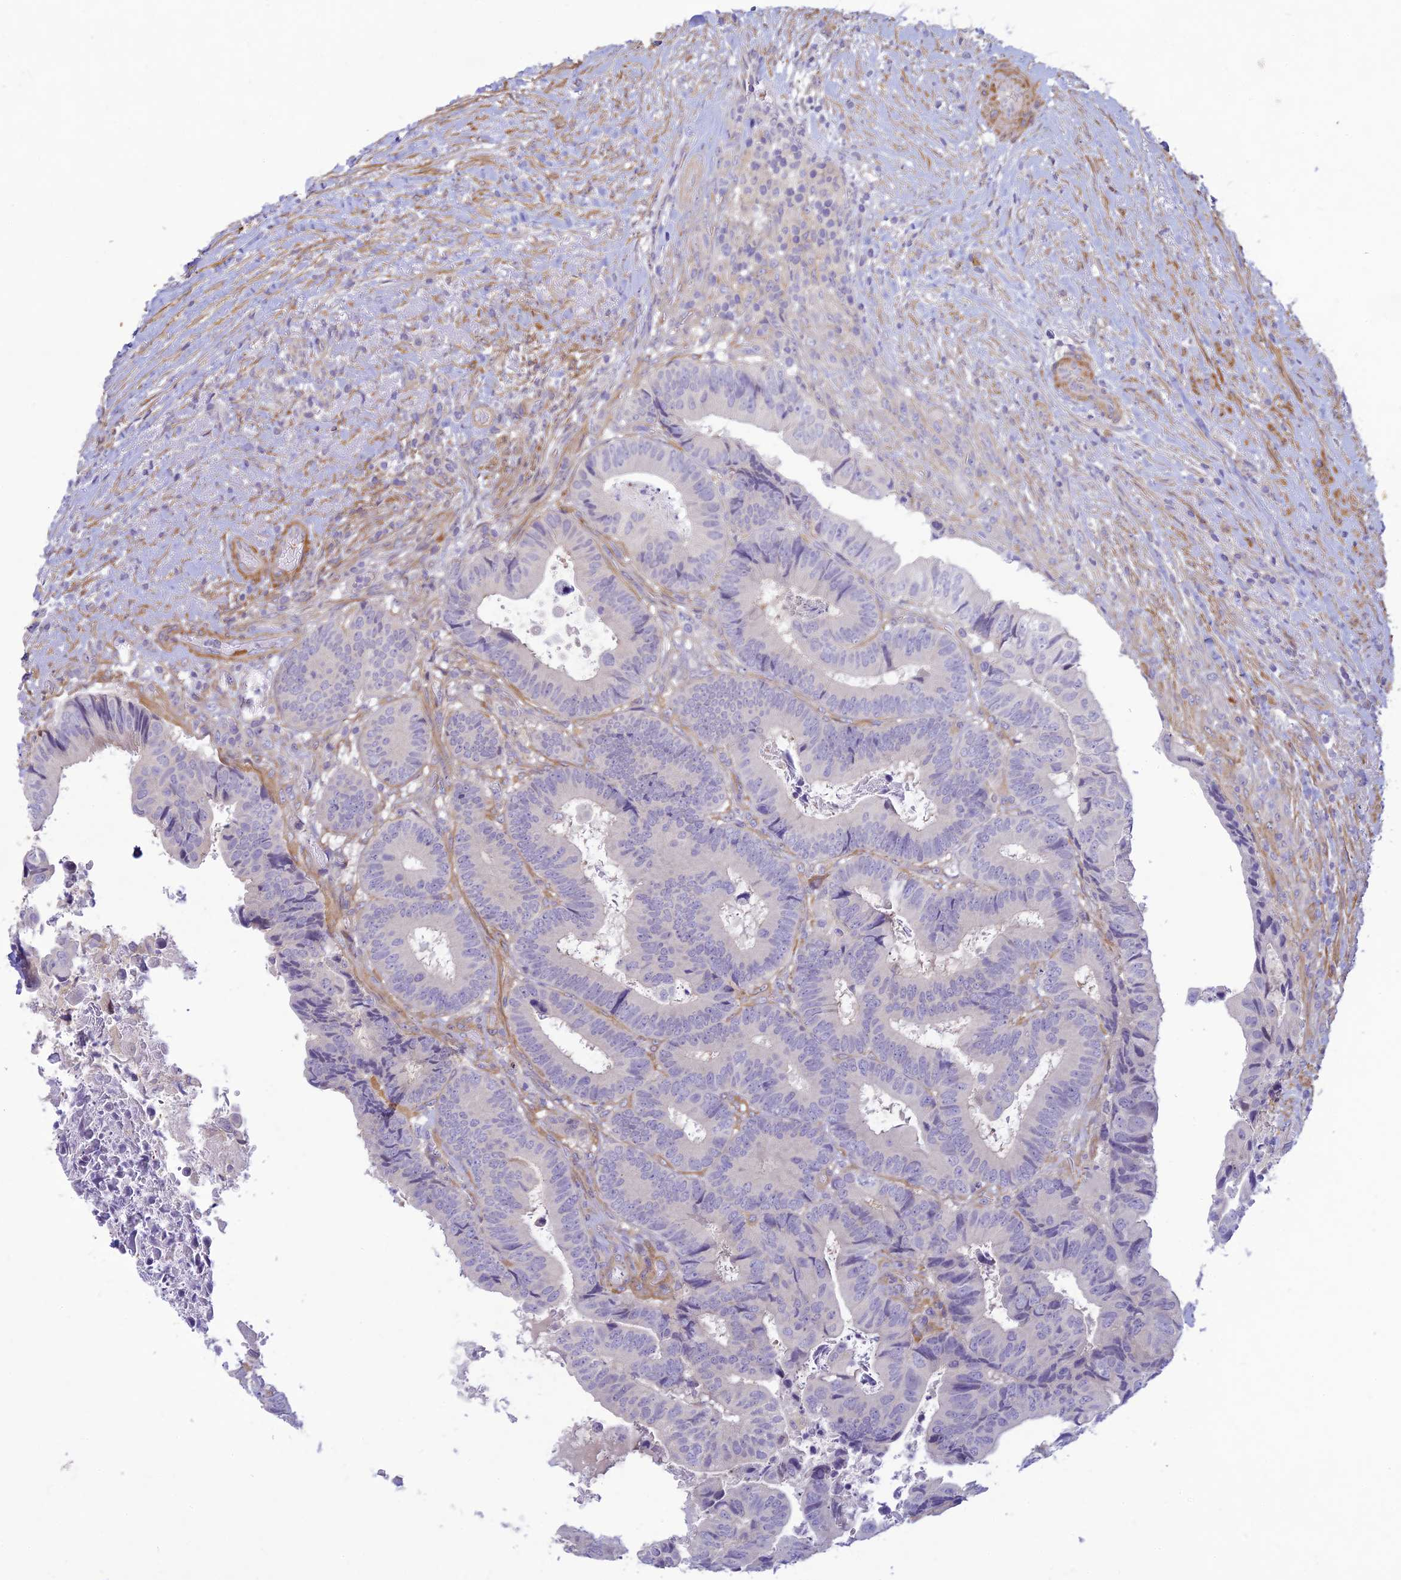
{"staining": {"intensity": "negative", "quantity": "none", "location": "none"}, "tissue": "colorectal cancer", "cell_type": "Tumor cells", "image_type": "cancer", "snomed": [{"axis": "morphology", "description": "Adenocarcinoma, NOS"}, {"axis": "topography", "description": "Colon"}], "caption": "IHC of human adenocarcinoma (colorectal) displays no staining in tumor cells. (DAB IHC with hematoxylin counter stain).", "gene": "FBXW4", "patient": {"sex": "male", "age": 85}}